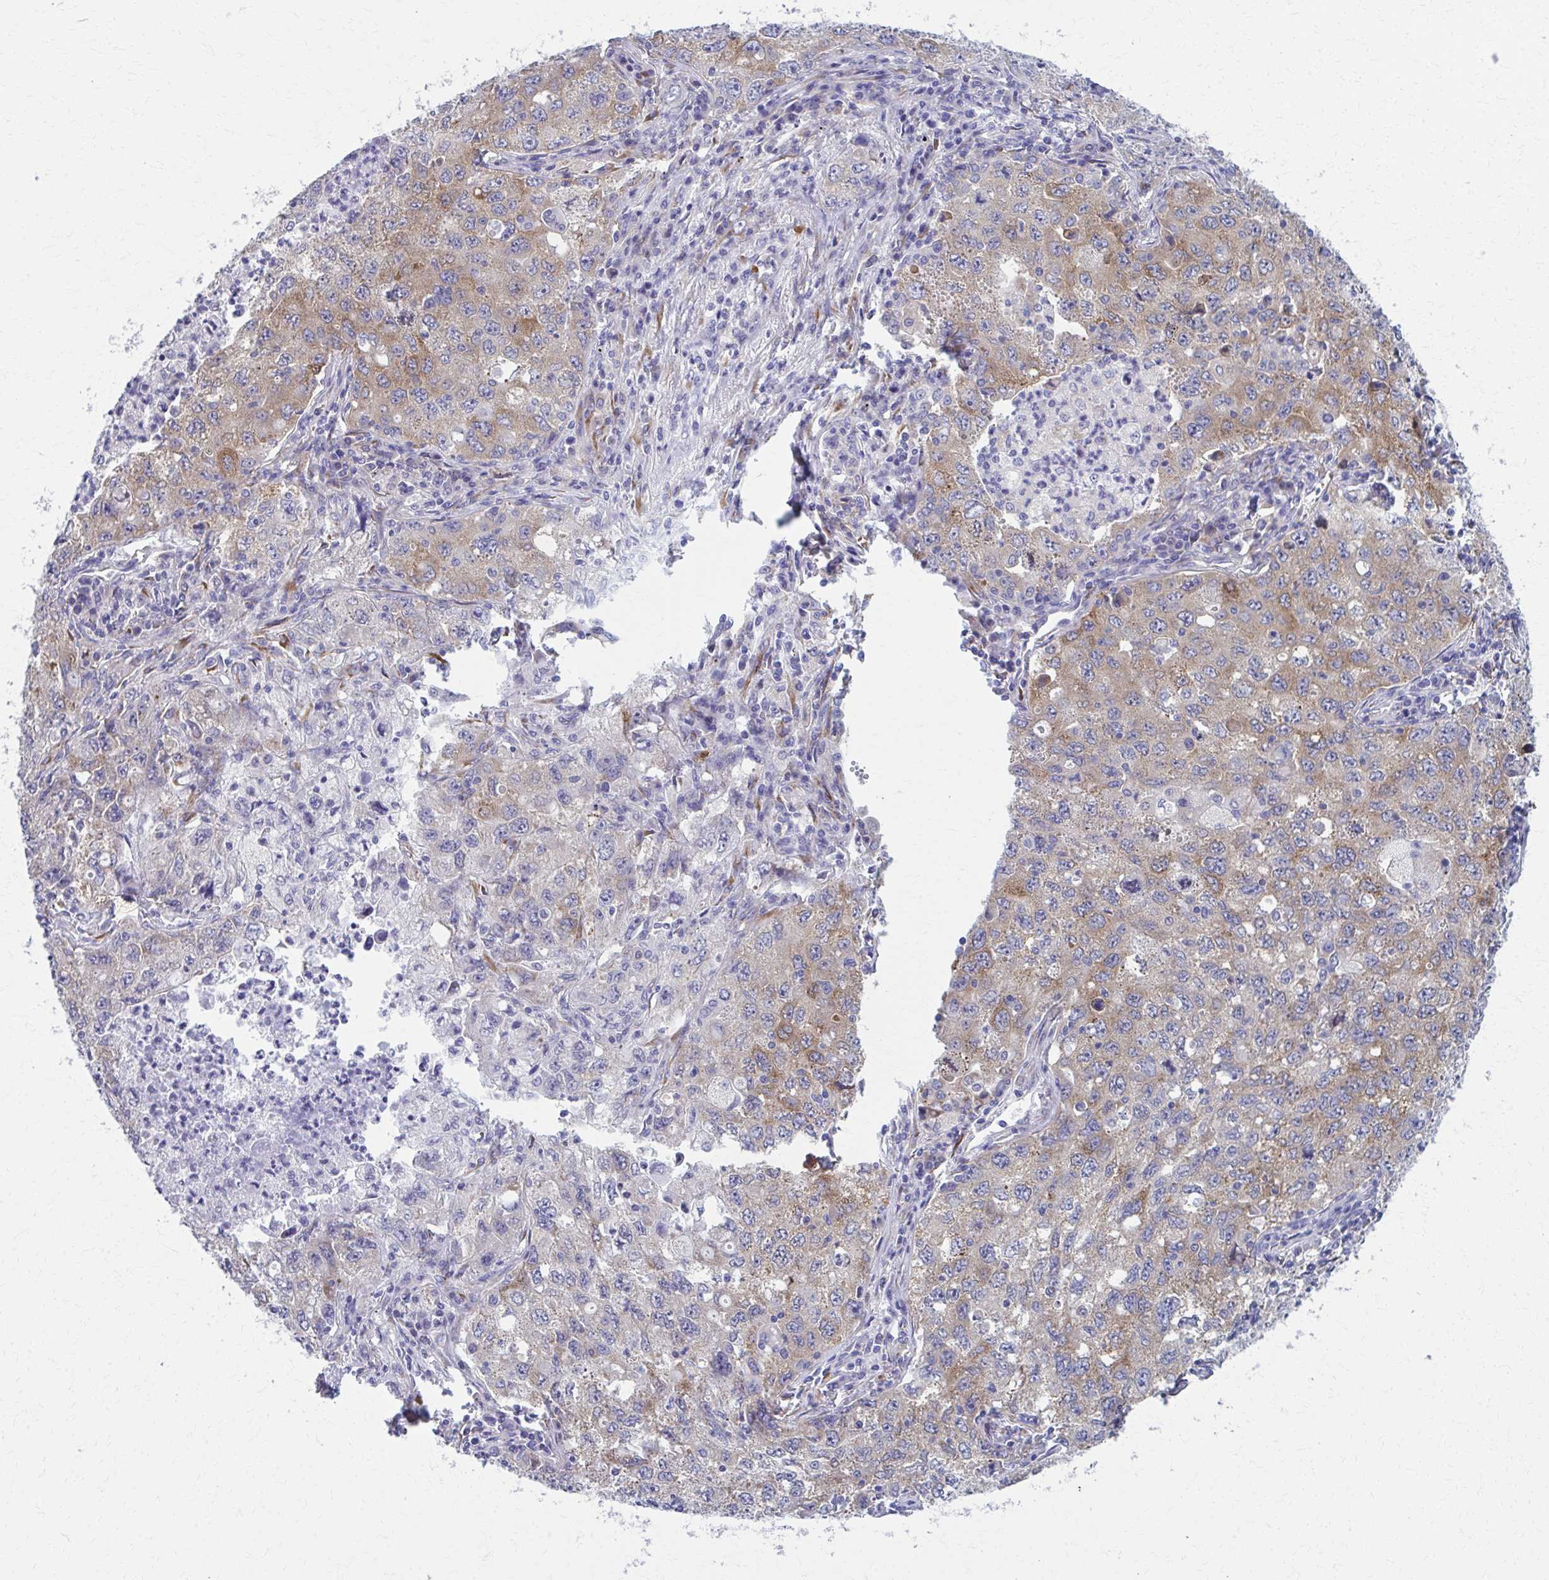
{"staining": {"intensity": "moderate", "quantity": ">75%", "location": "cytoplasmic/membranous"}, "tissue": "lung cancer", "cell_type": "Tumor cells", "image_type": "cancer", "snomed": [{"axis": "morphology", "description": "Adenocarcinoma, NOS"}, {"axis": "topography", "description": "Lung"}], "caption": "Adenocarcinoma (lung) stained for a protein (brown) exhibits moderate cytoplasmic/membranous positive staining in approximately >75% of tumor cells.", "gene": "SPATS2L", "patient": {"sex": "female", "age": 57}}